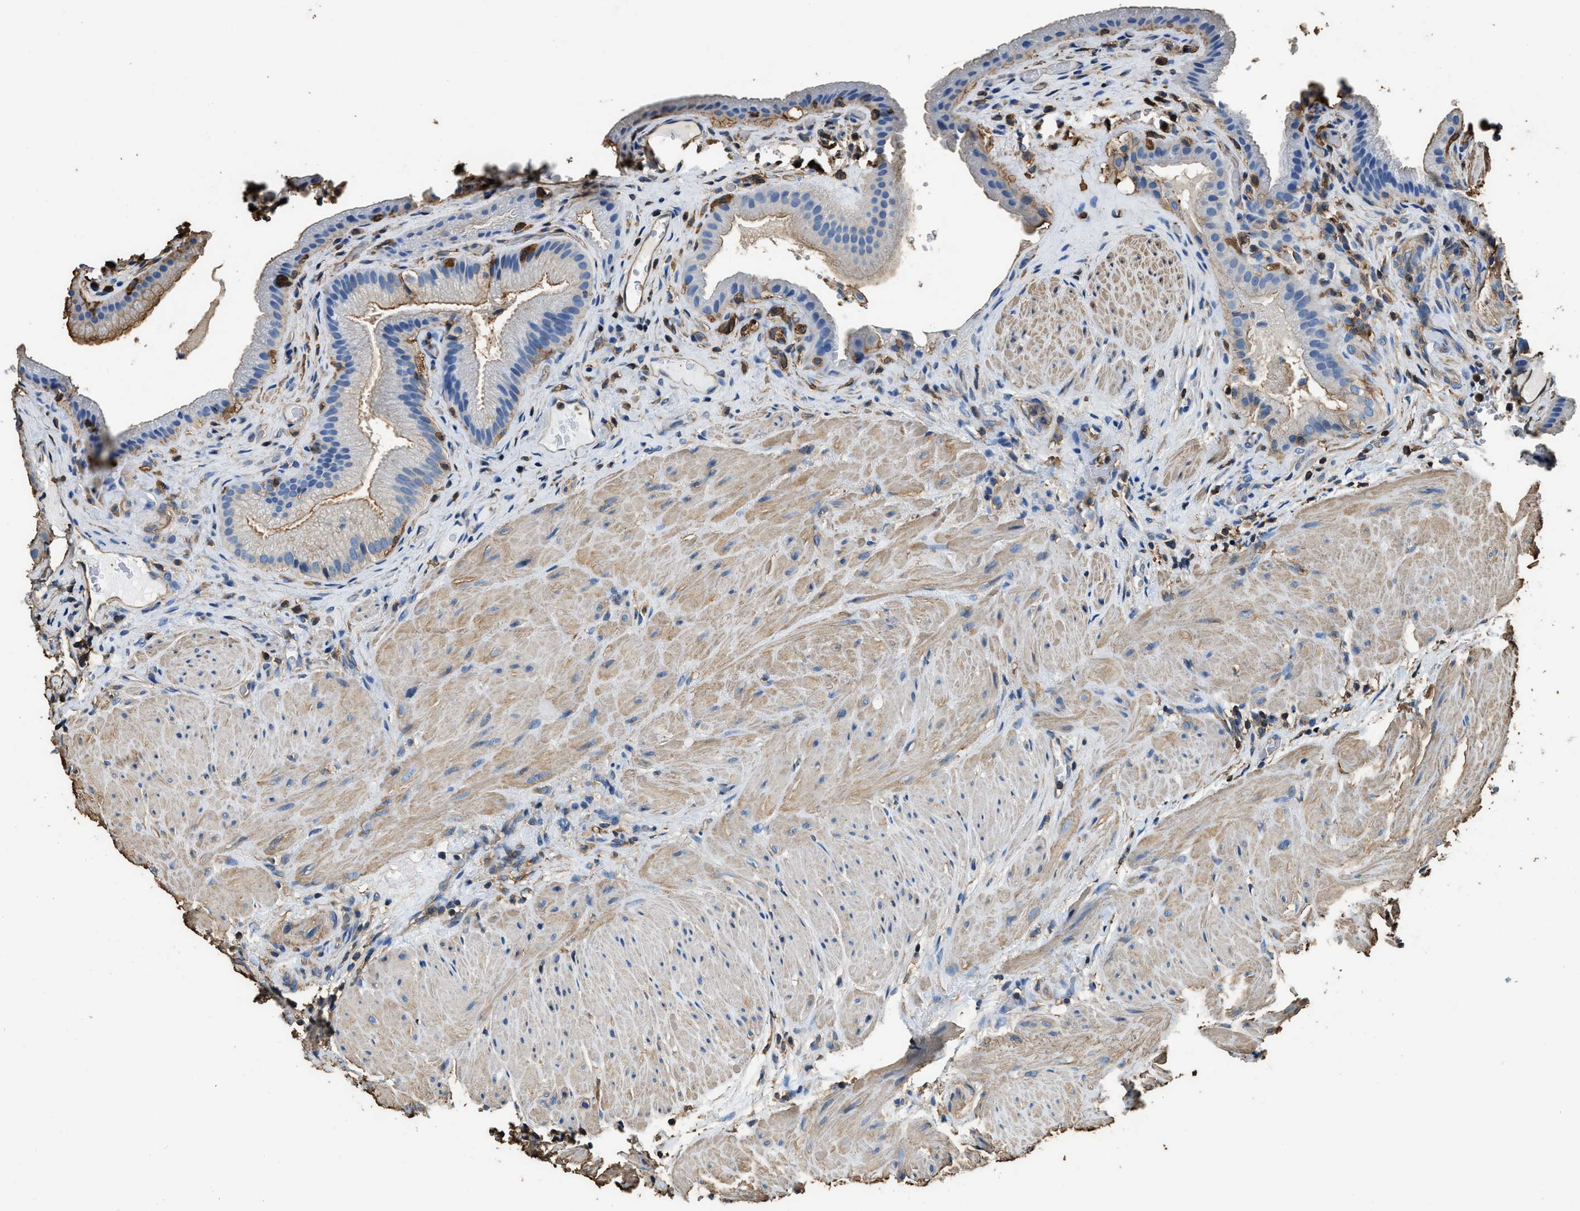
{"staining": {"intensity": "moderate", "quantity": "25%-75%", "location": "cytoplasmic/membranous"}, "tissue": "gallbladder", "cell_type": "Glandular cells", "image_type": "normal", "snomed": [{"axis": "morphology", "description": "Normal tissue, NOS"}, {"axis": "topography", "description": "Gallbladder"}], "caption": "About 25%-75% of glandular cells in normal human gallbladder show moderate cytoplasmic/membranous protein staining as visualized by brown immunohistochemical staining.", "gene": "ACCS", "patient": {"sex": "male", "age": 49}}